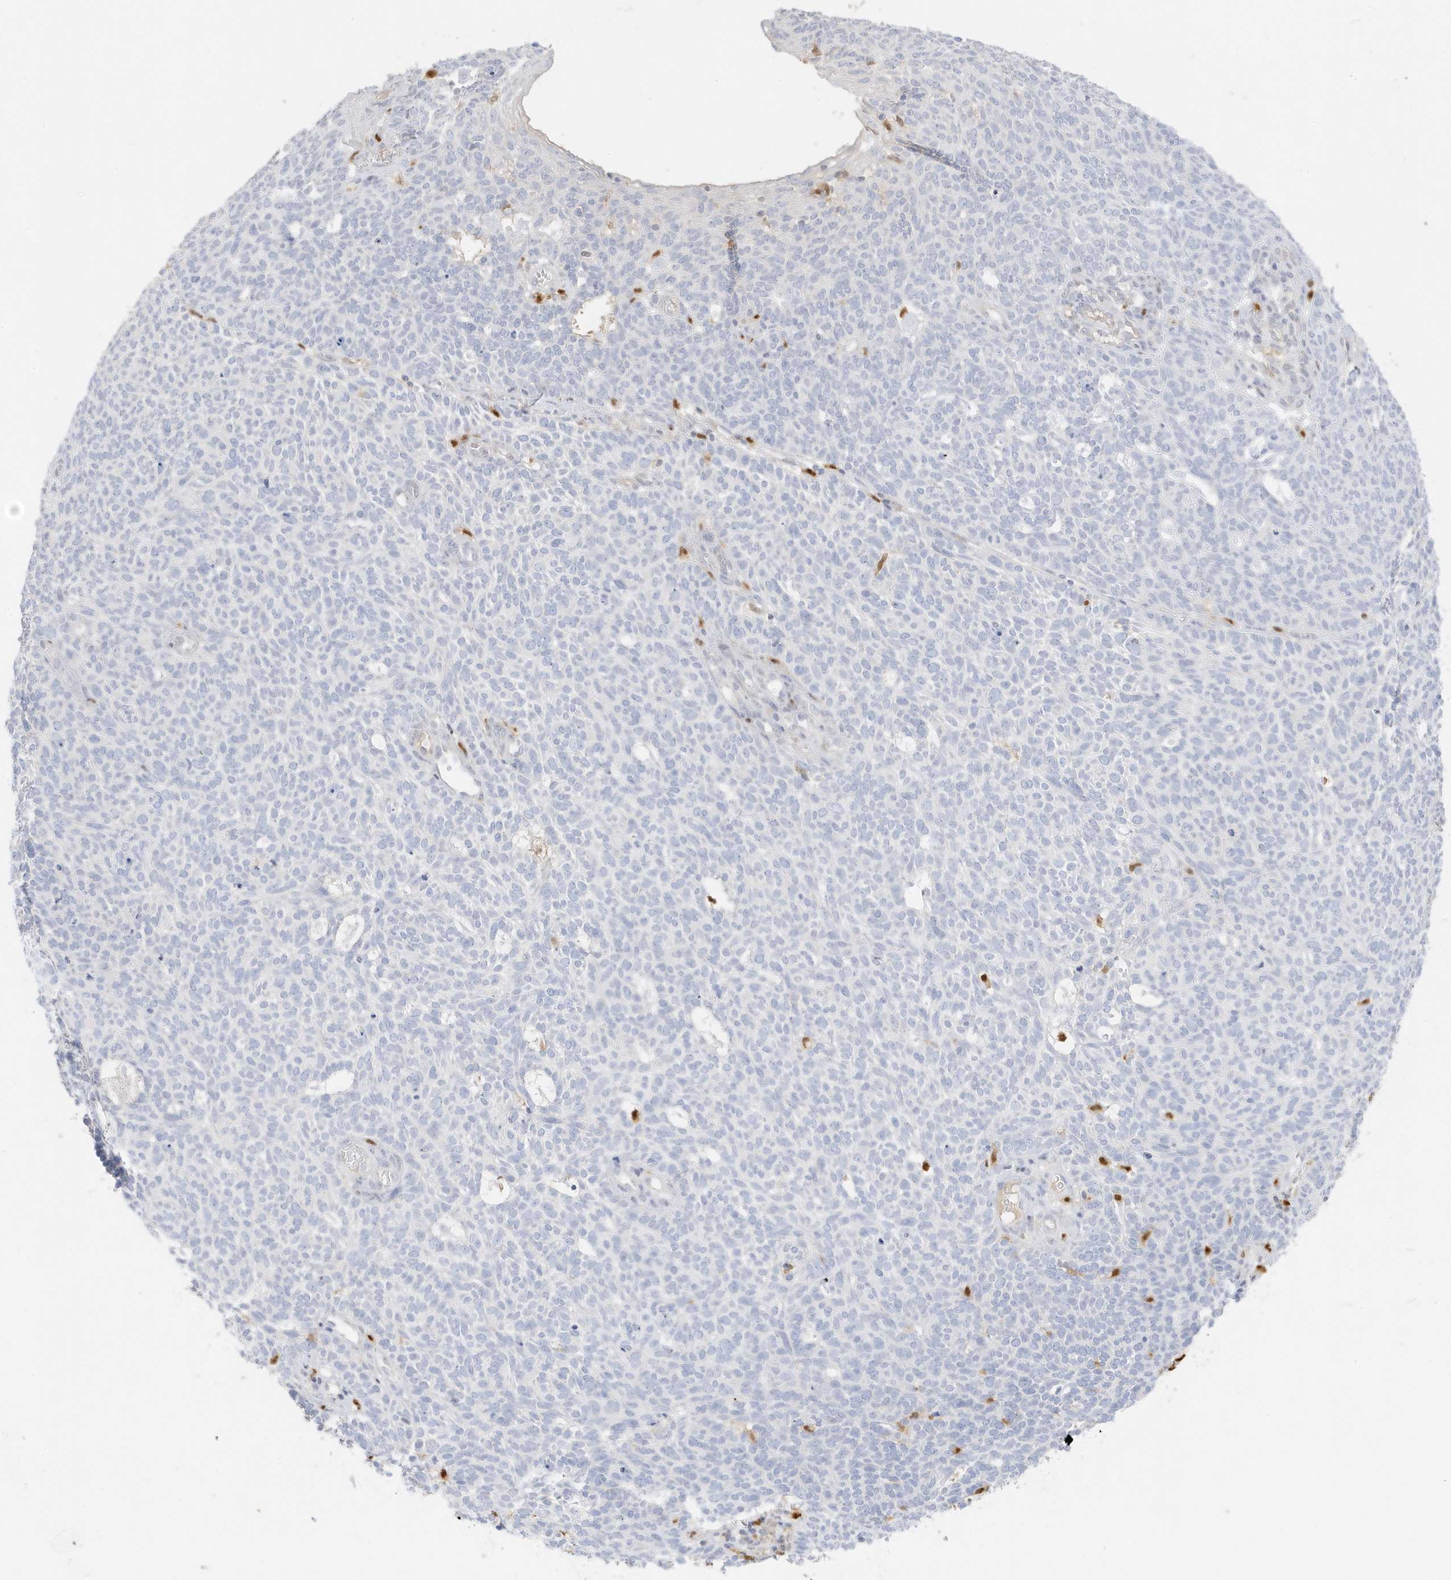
{"staining": {"intensity": "negative", "quantity": "none", "location": "none"}, "tissue": "skin cancer", "cell_type": "Tumor cells", "image_type": "cancer", "snomed": [{"axis": "morphology", "description": "Squamous cell carcinoma, NOS"}, {"axis": "topography", "description": "Skin"}], "caption": "Immunohistochemistry (IHC) histopathology image of neoplastic tissue: skin squamous cell carcinoma stained with DAB (3,3'-diaminobenzidine) reveals no significant protein expression in tumor cells. (Stains: DAB (3,3'-diaminobenzidine) IHC with hematoxylin counter stain, Microscopy: brightfield microscopy at high magnification).", "gene": "GCA", "patient": {"sex": "female", "age": 90}}